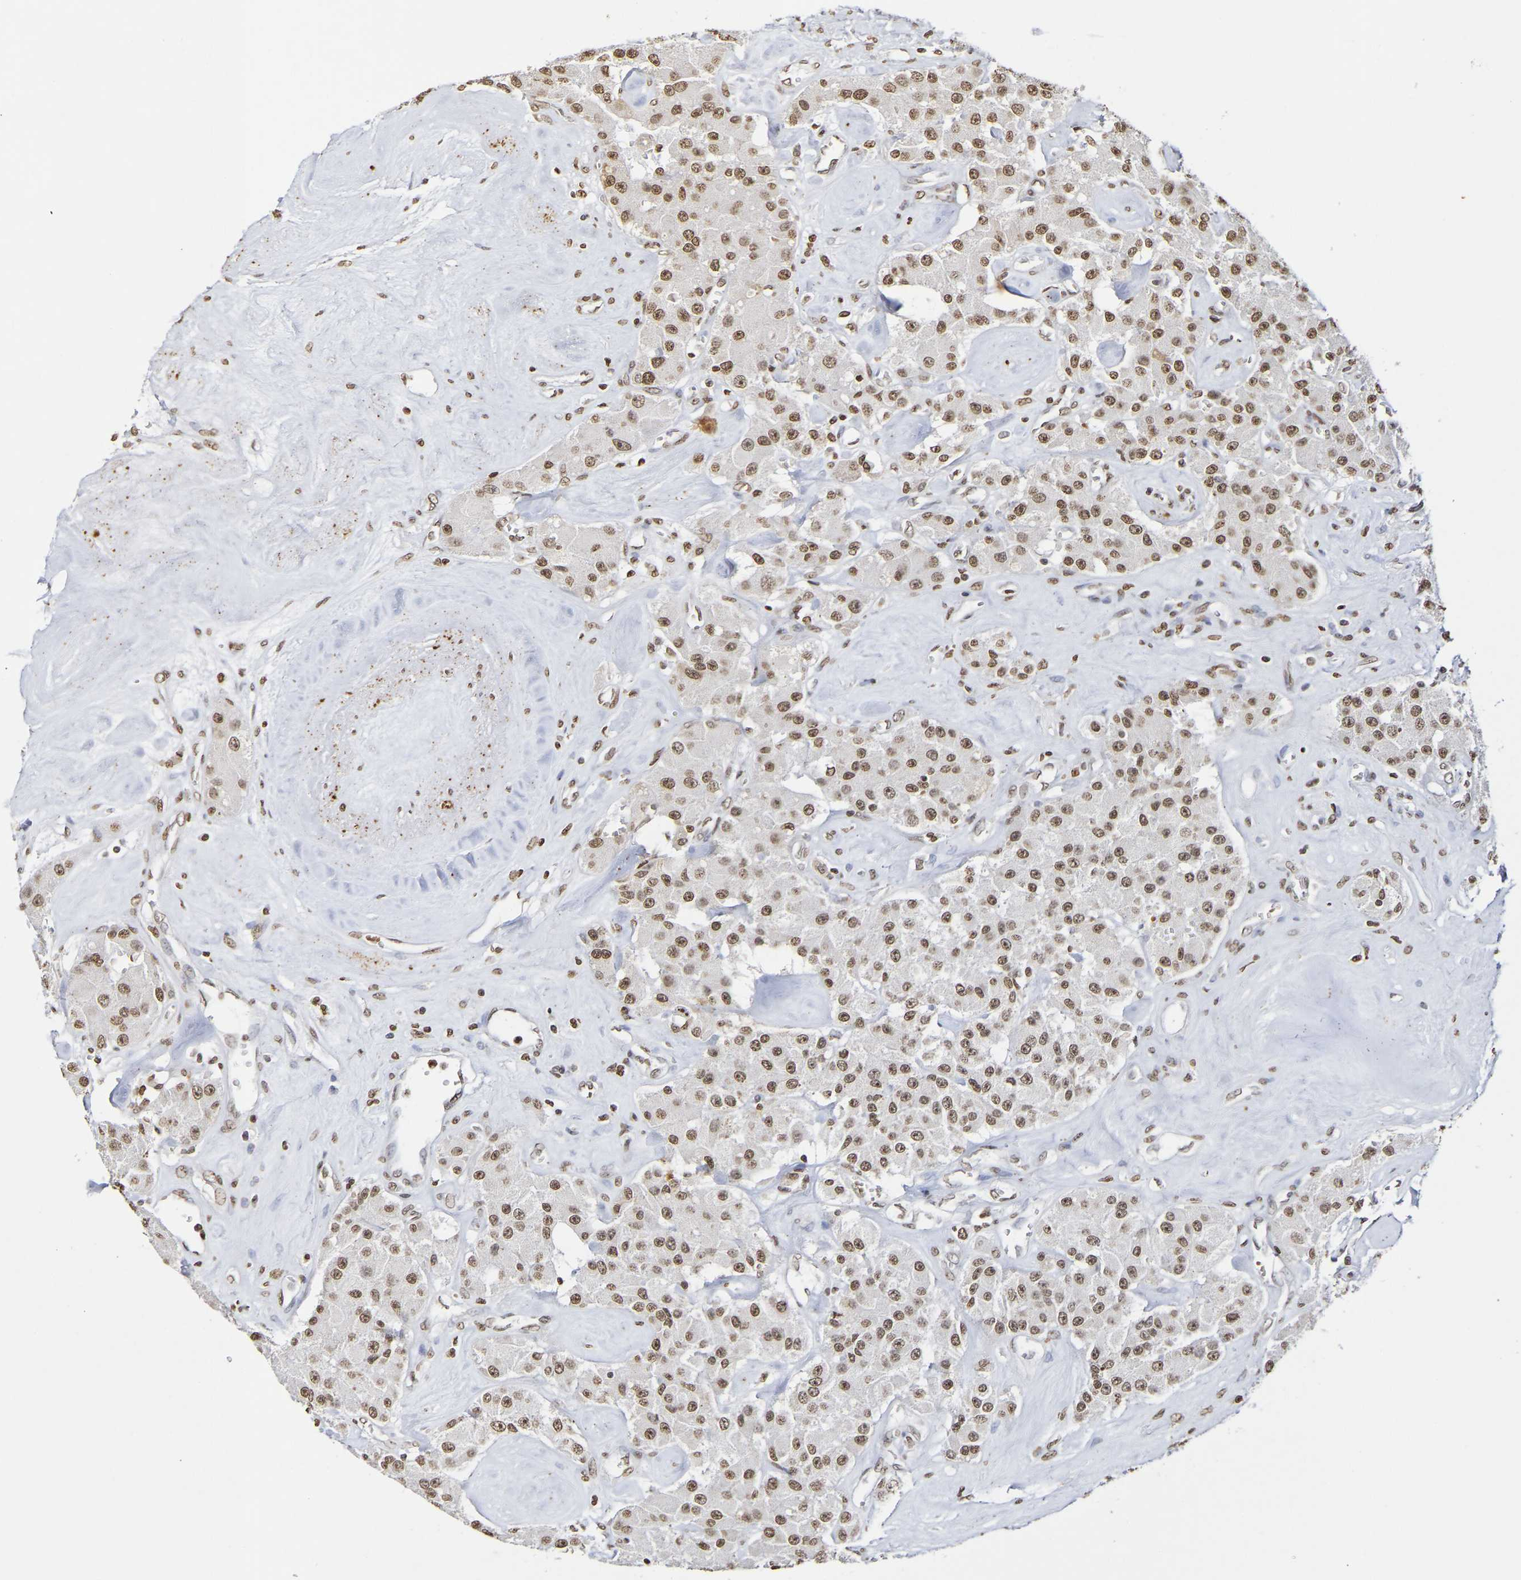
{"staining": {"intensity": "moderate", "quantity": ">75%", "location": "nuclear"}, "tissue": "carcinoid", "cell_type": "Tumor cells", "image_type": "cancer", "snomed": [{"axis": "morphology", "description": "Carcinoid, malignant, NOS"}, {"axis": "topography", "description": "Pancreas"}], "caption": "Carcinoid (malignant) tissue demonstrates moderate nuclear positivity in about >75% of tumor cells, visualized by immunohistochemistry.", "gene": "ATF4", "patient": {"sex": "male", "age": 41}}